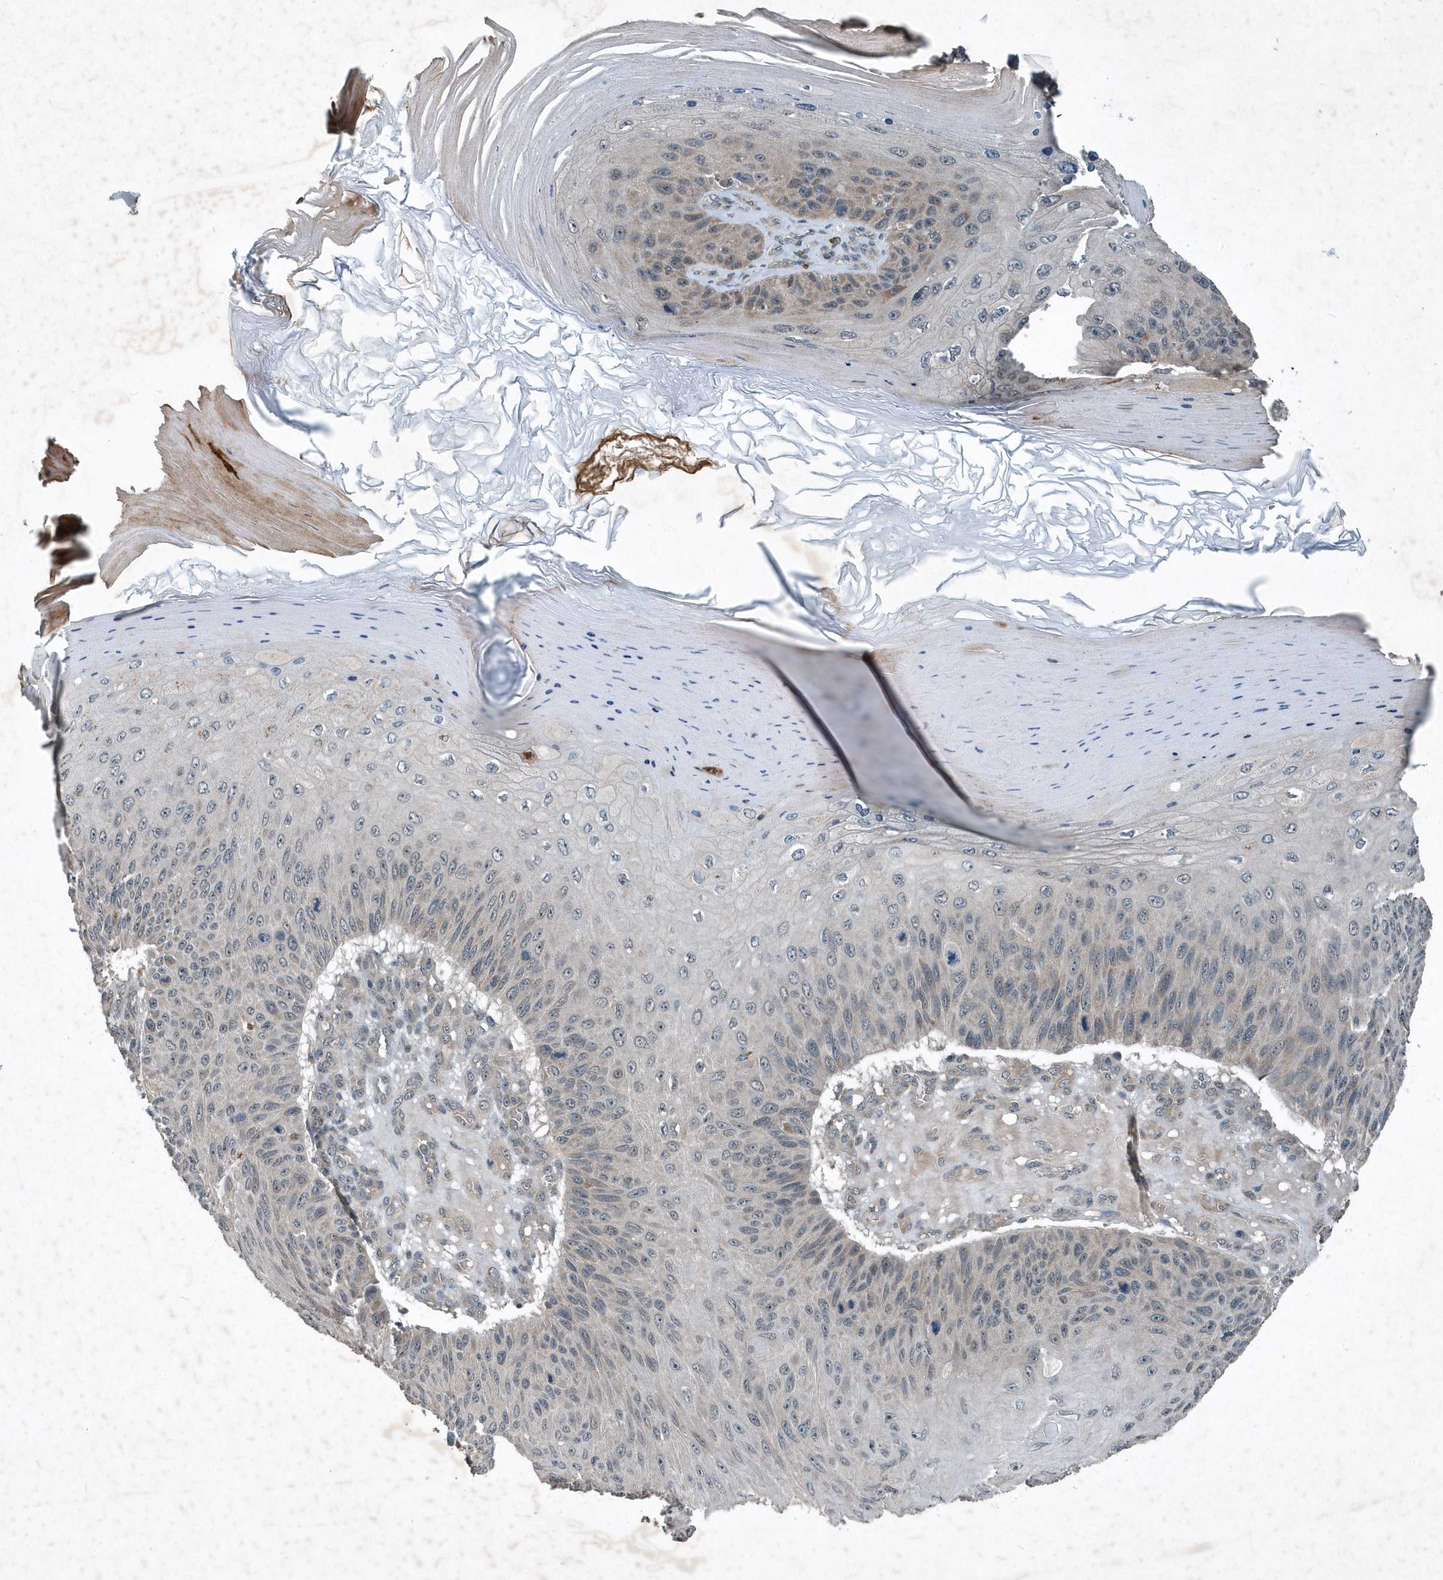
{"staining": {"intensity": "negative", "quantity": "none", "location": "none"}, "tissue": "skin cancer", "cell_type": "Tumor cells", "image_type": "cancer", "snomed": [{"axis": "morphology", "description": "Squamous cell carcinoma, NOS"}, {"axis": "topography", "description": "Skin"}], "caption": "Immunohistochemistry of skin cancer (squamous cell carcinoma) shows no positivity in tumor cells.", "gene": "SCFD2", "patient": {"sex": "female", "age": 88}}